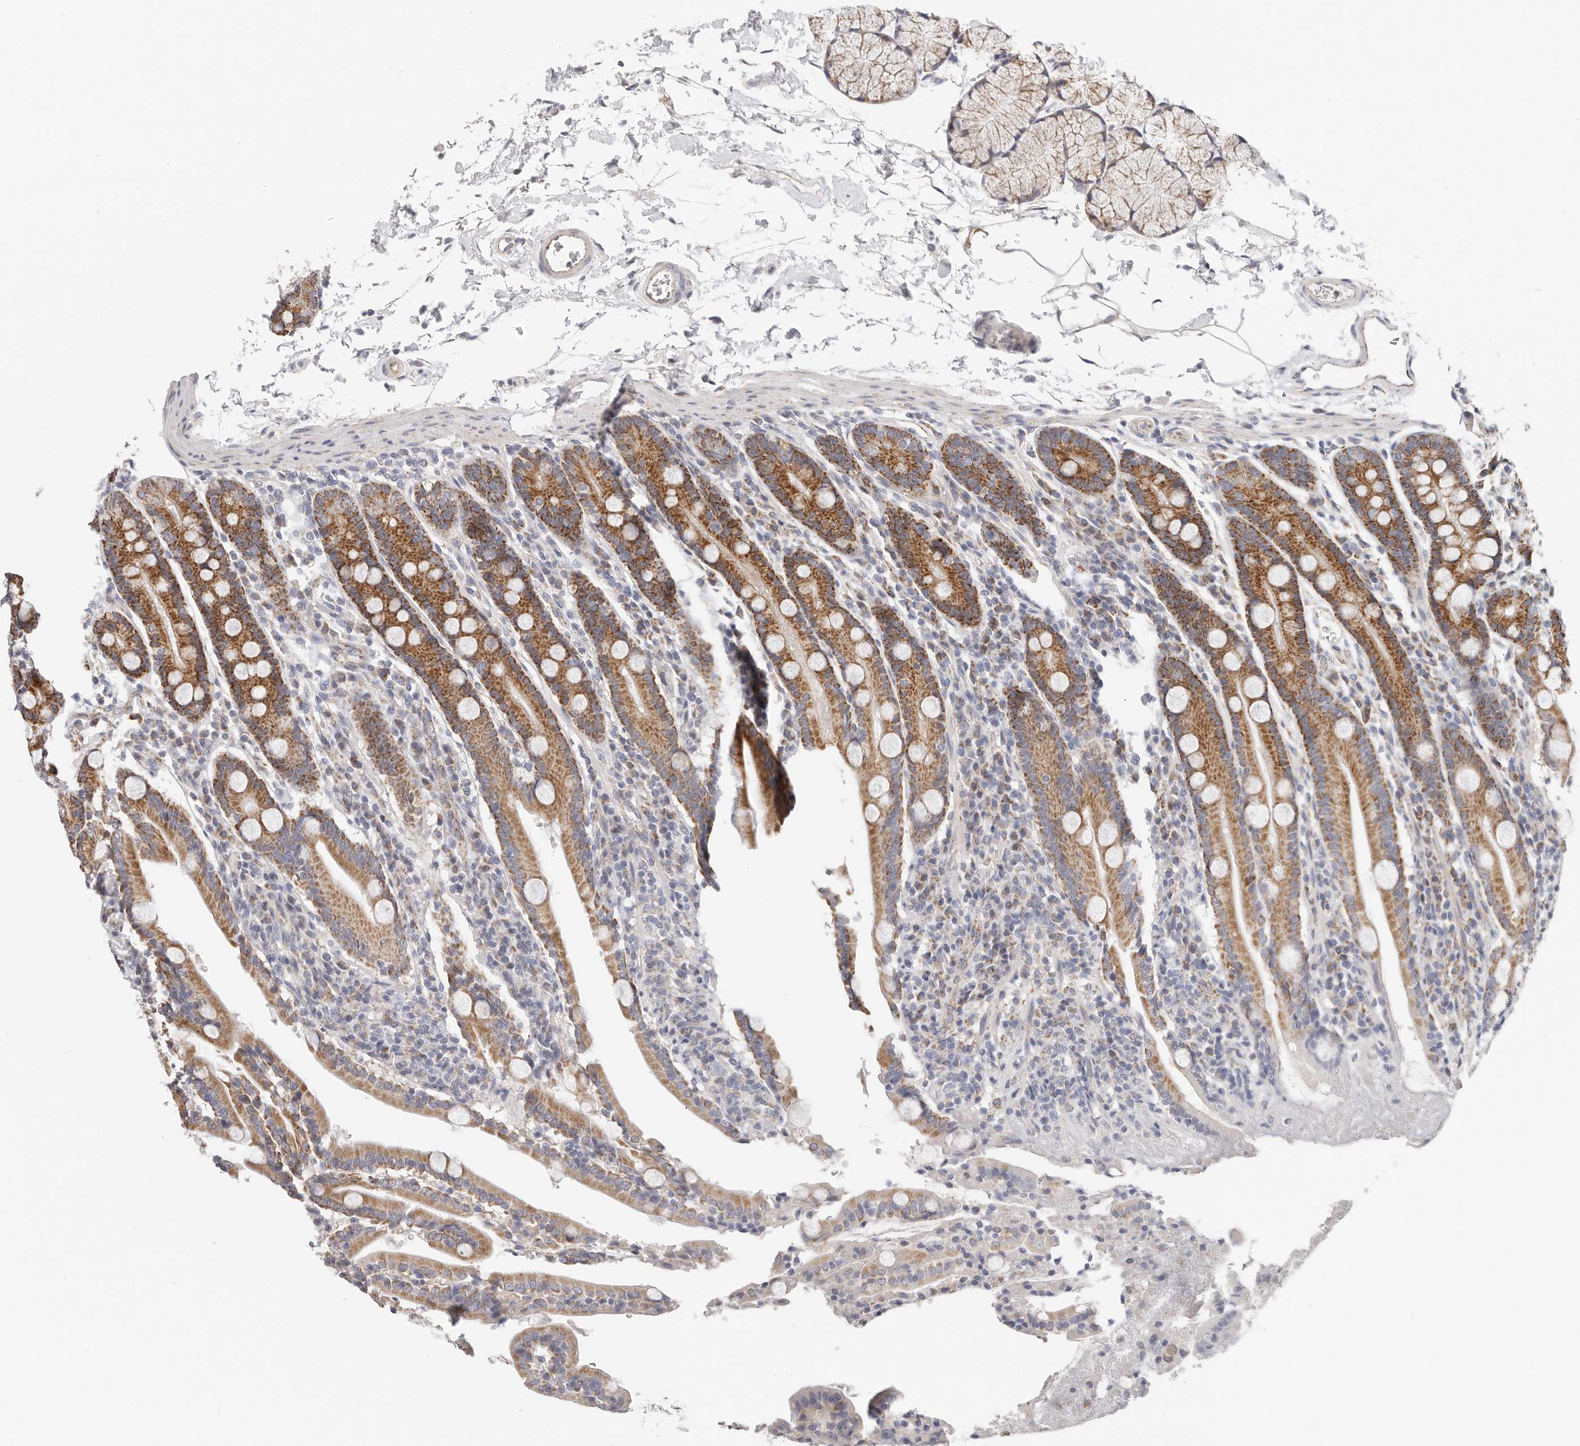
{"staining": {"intensity": "moderate", "quantity": "25%-75%", "location": "cytoplasmic/membranous"}, "tissue": "duodenum", "cell_type": "Glandular cells", "image_type": "normal", "snomed": [{"axis": "morphology", "description": "Normal tissue, NOS"}, {"axis": "topography", "description": "Duodenum"}], "caption": "Brown immunohistochemical staining in normal duodenum shows moderate cytoplasmic/membranous staining in about 25%-75% of glandular cells. The protein of interest is stained brown, and the nuclei are stained in blue (DAB IHC with brightfield microscopy, high magnification).", "gene": "AFDN", "patient": {"sex": "male", "age": 35}}